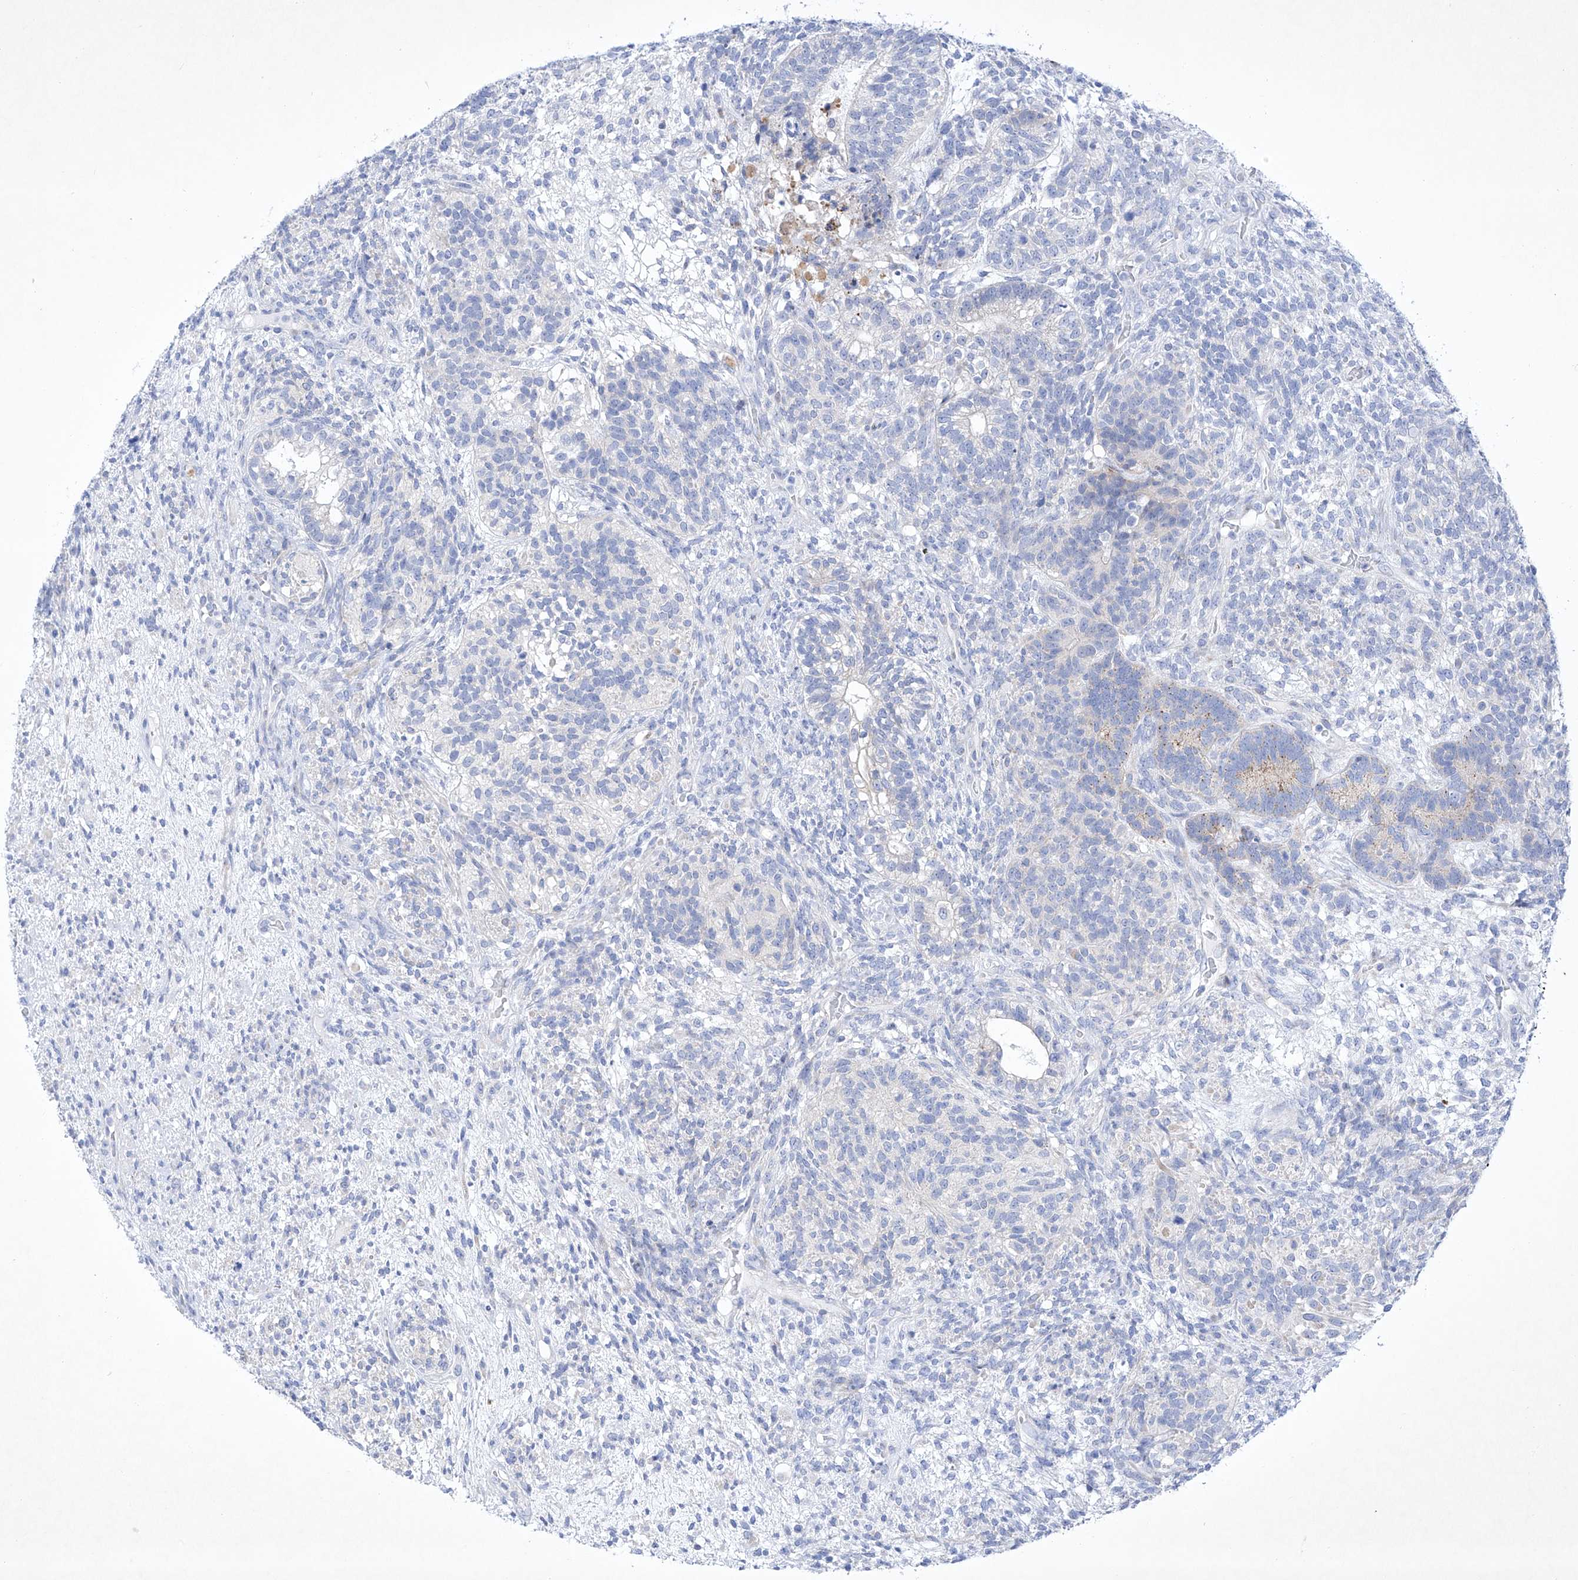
{"staining": {"intensity": "negative", "quantity": "none", "location": "none"}, "tissue": "testis cancer", "cell_type": "Tumor cells", "image_type": "cancer", "snomed": [{"axis": "morphology", "description": "Seminoma, NOS"}, {"axis": "morphology", "description": "Carcinoma, Embryonal, NOS"}, {"axis": "topography", "description": "Testis"}], "caption": "Immunohistochemistry photomicrograph of neoplastic tissue: human testis embryonal carcinoma stained with DAB (3,3'-diaminobenzidine) exhibits no significant protein positivity in tumor cells.", "gene": "C1orf87", "patient": {"sex": "male", "age": 28}}